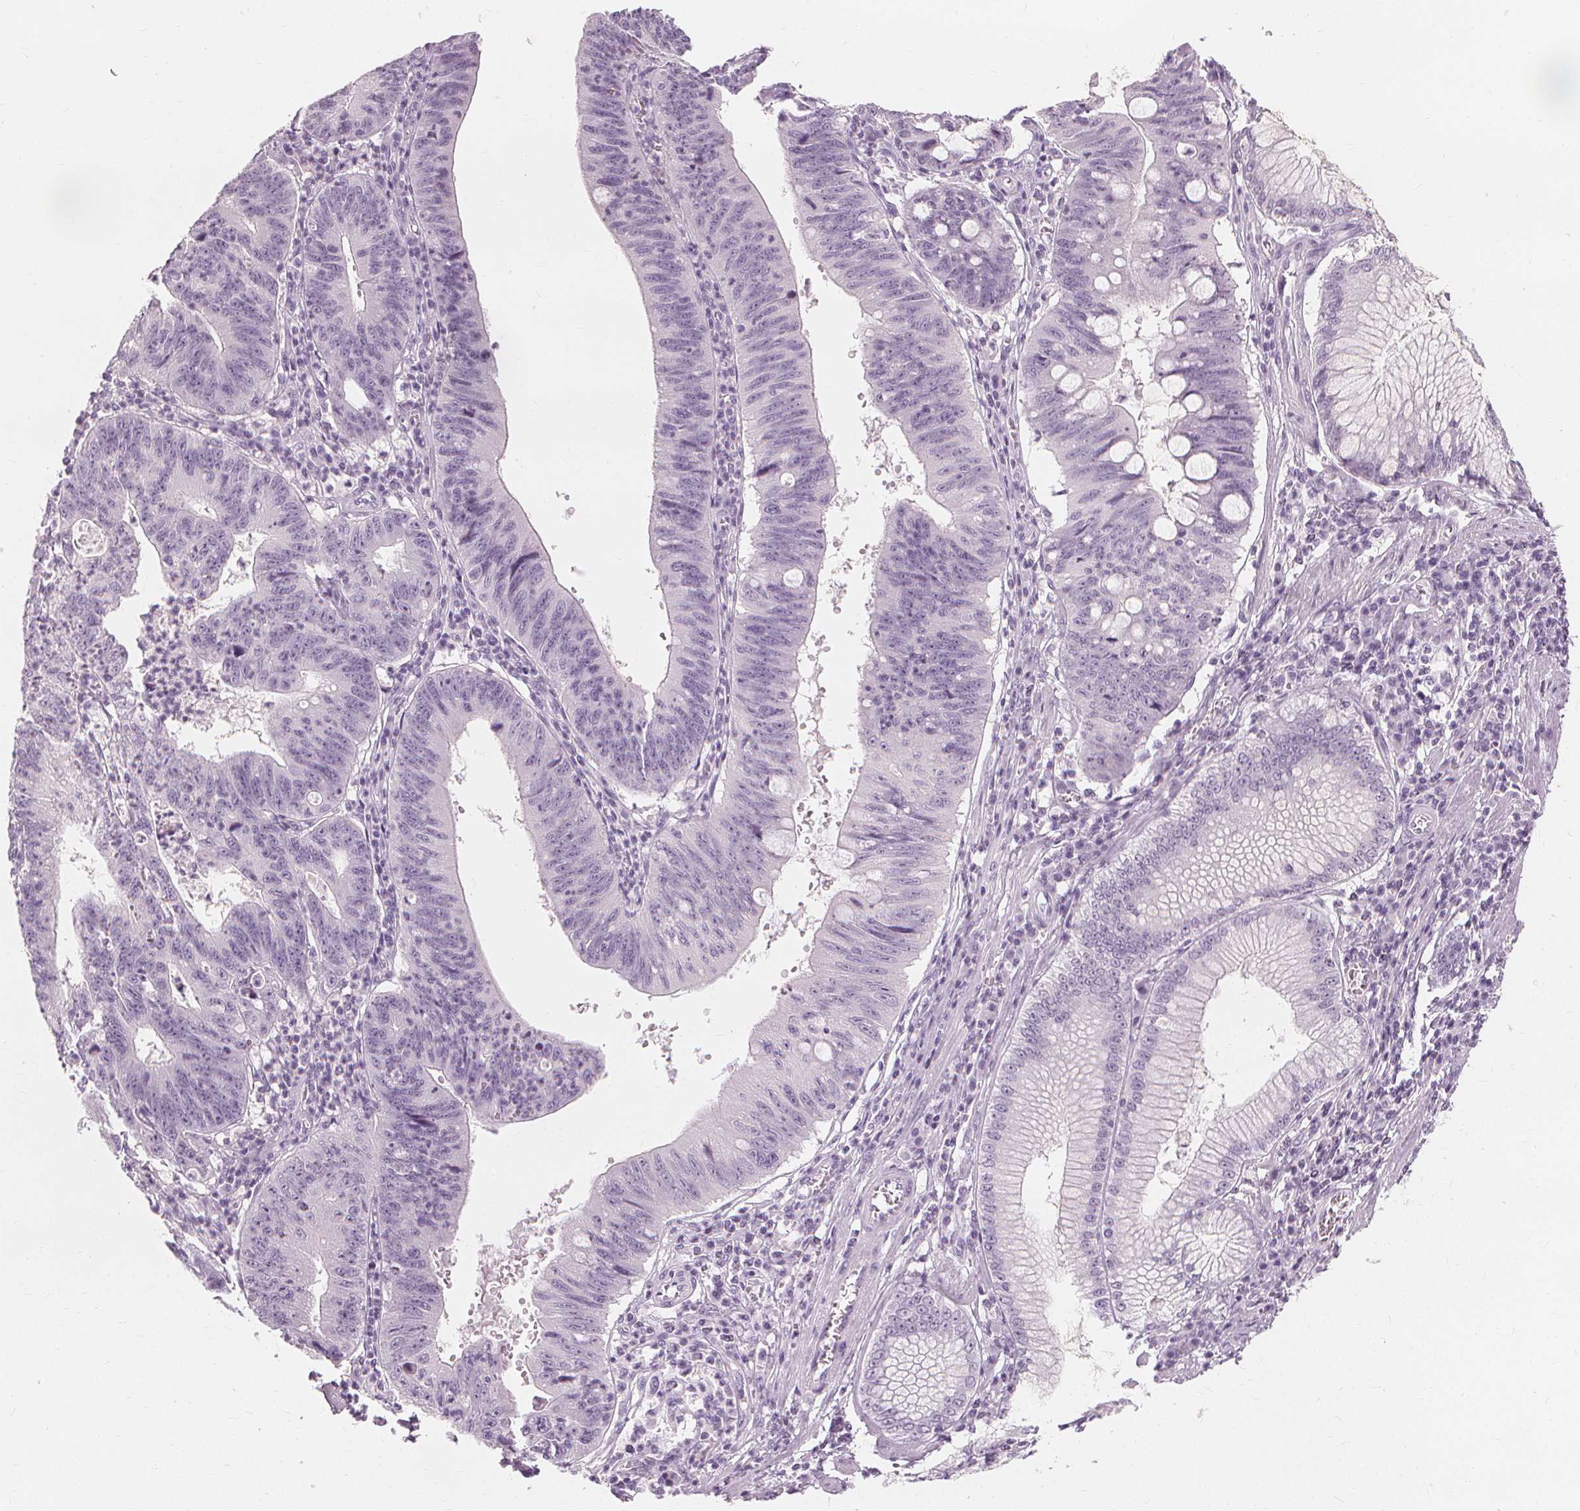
{"staining": {"intensity": "negative", "quantity": "none", "location": "none"}, "tissue": "stomach cancer", "cell_type": "Tumor cells", "image_type": "cancer", "snomed": [{"axis": "morphology", "description": "Adenocarcinoma, NOS"}, {"axis": "topography", "description": "Stomach"}], "caption": "High magnification brightfield microscopy of stomach cancer stained with DAB (brown) and counterstained with hematoxylin (blue): tumor cells show no significant positivity.", "gene": "MUC12", "patient": {"sex": "male", "age": 59}}